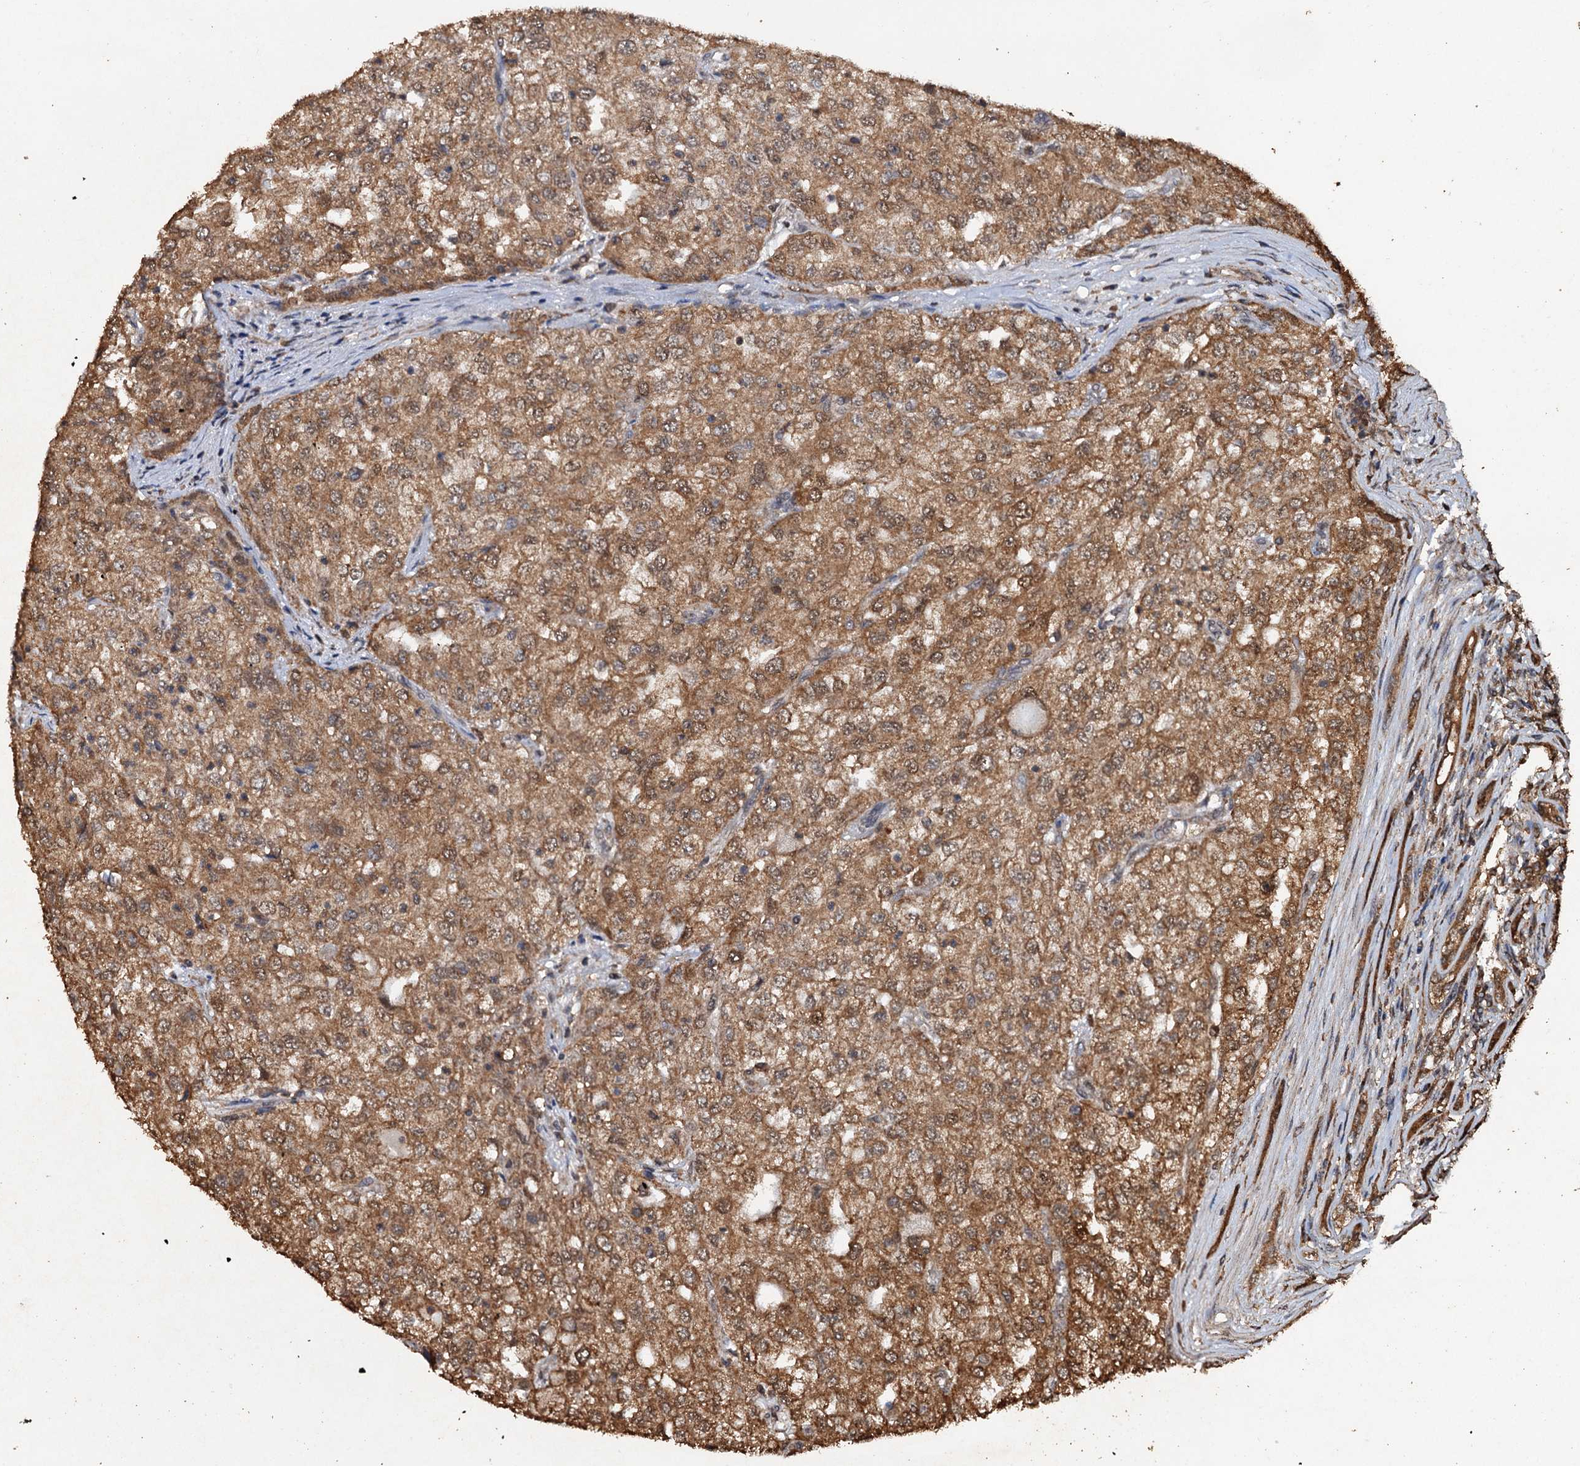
{"staining": {"intensity": "moderate", "quantity": ">75%", "location": "cytoplasmic/membranous,nuclear"}, "tissue": "renal cancer", "cell_type": "Tumor cells", "image_type": "cancer", "snomed": [{"axis": "morphology", "description": "Adenocarcinoma, NOS"}, {"axis": "topography", "description": "Kidney"}], "caption": "DAB immunohistochemical staining of human renal adenocarcinoma demonstrates moderate cytoplasmic/membranous and nuclear protein positivity in about >75% of tumor cells.", "gene": "PSMD9", "patient": {"sex": "female", "age": 54}}